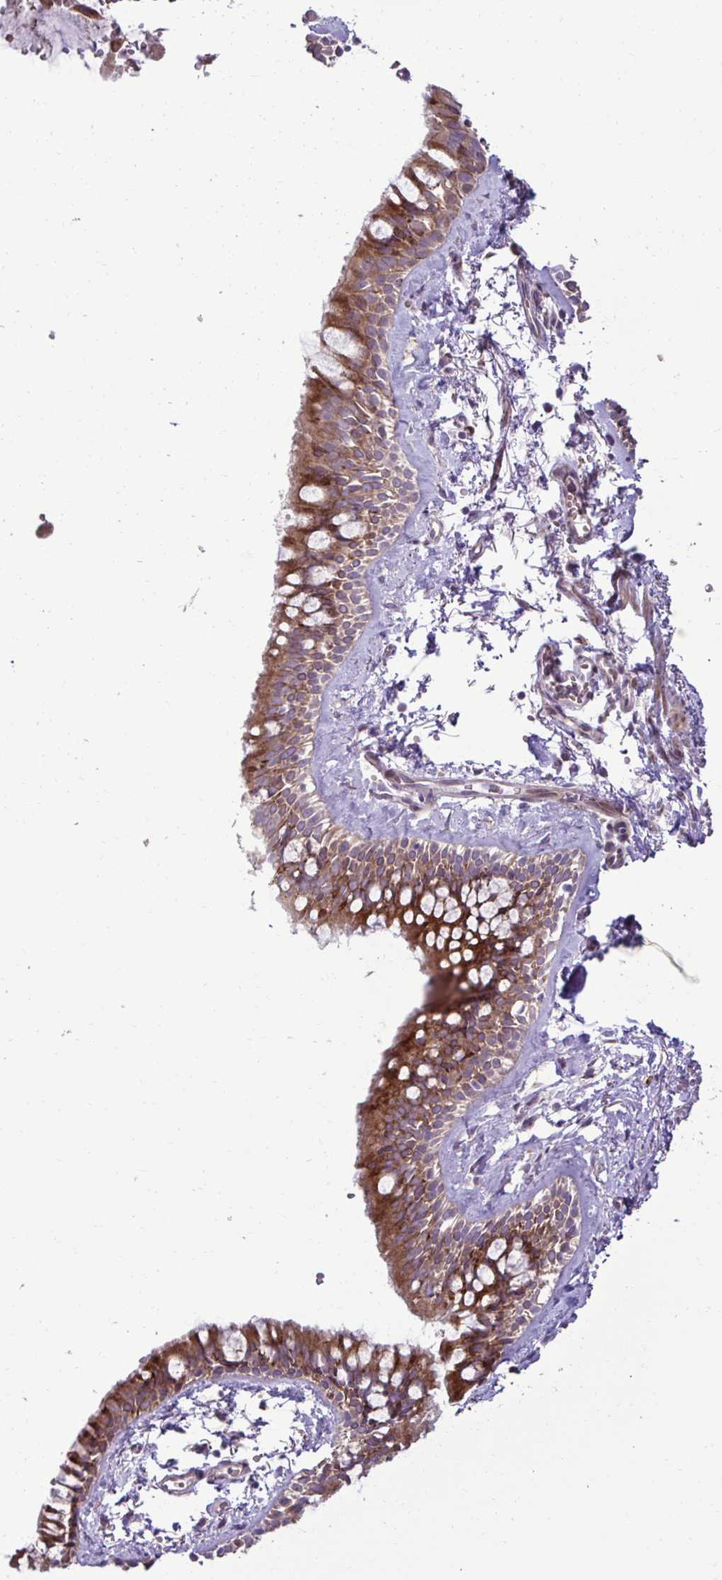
{"staining": {"intensity": "strong", "quantity": ">75%", "location": "cytoplasmic/membranous"}, "tissue": "bronchus", "cell_type": "Respiratory epithelial cells", "image_type": "normal", "snomed": [{"axis": "morphology", "description": "Normal tissue, NOS"}, {"axis": "topography", "description": "Bronchus"}], "caption": "Respiratory epithelial cells display high levels of strong cytoplasmic/membranous expression in approximately >75% of cells in unremarkable human bronchus.", "gene": "LIMS1", "patient": {"sex": "female", "age": 59}}